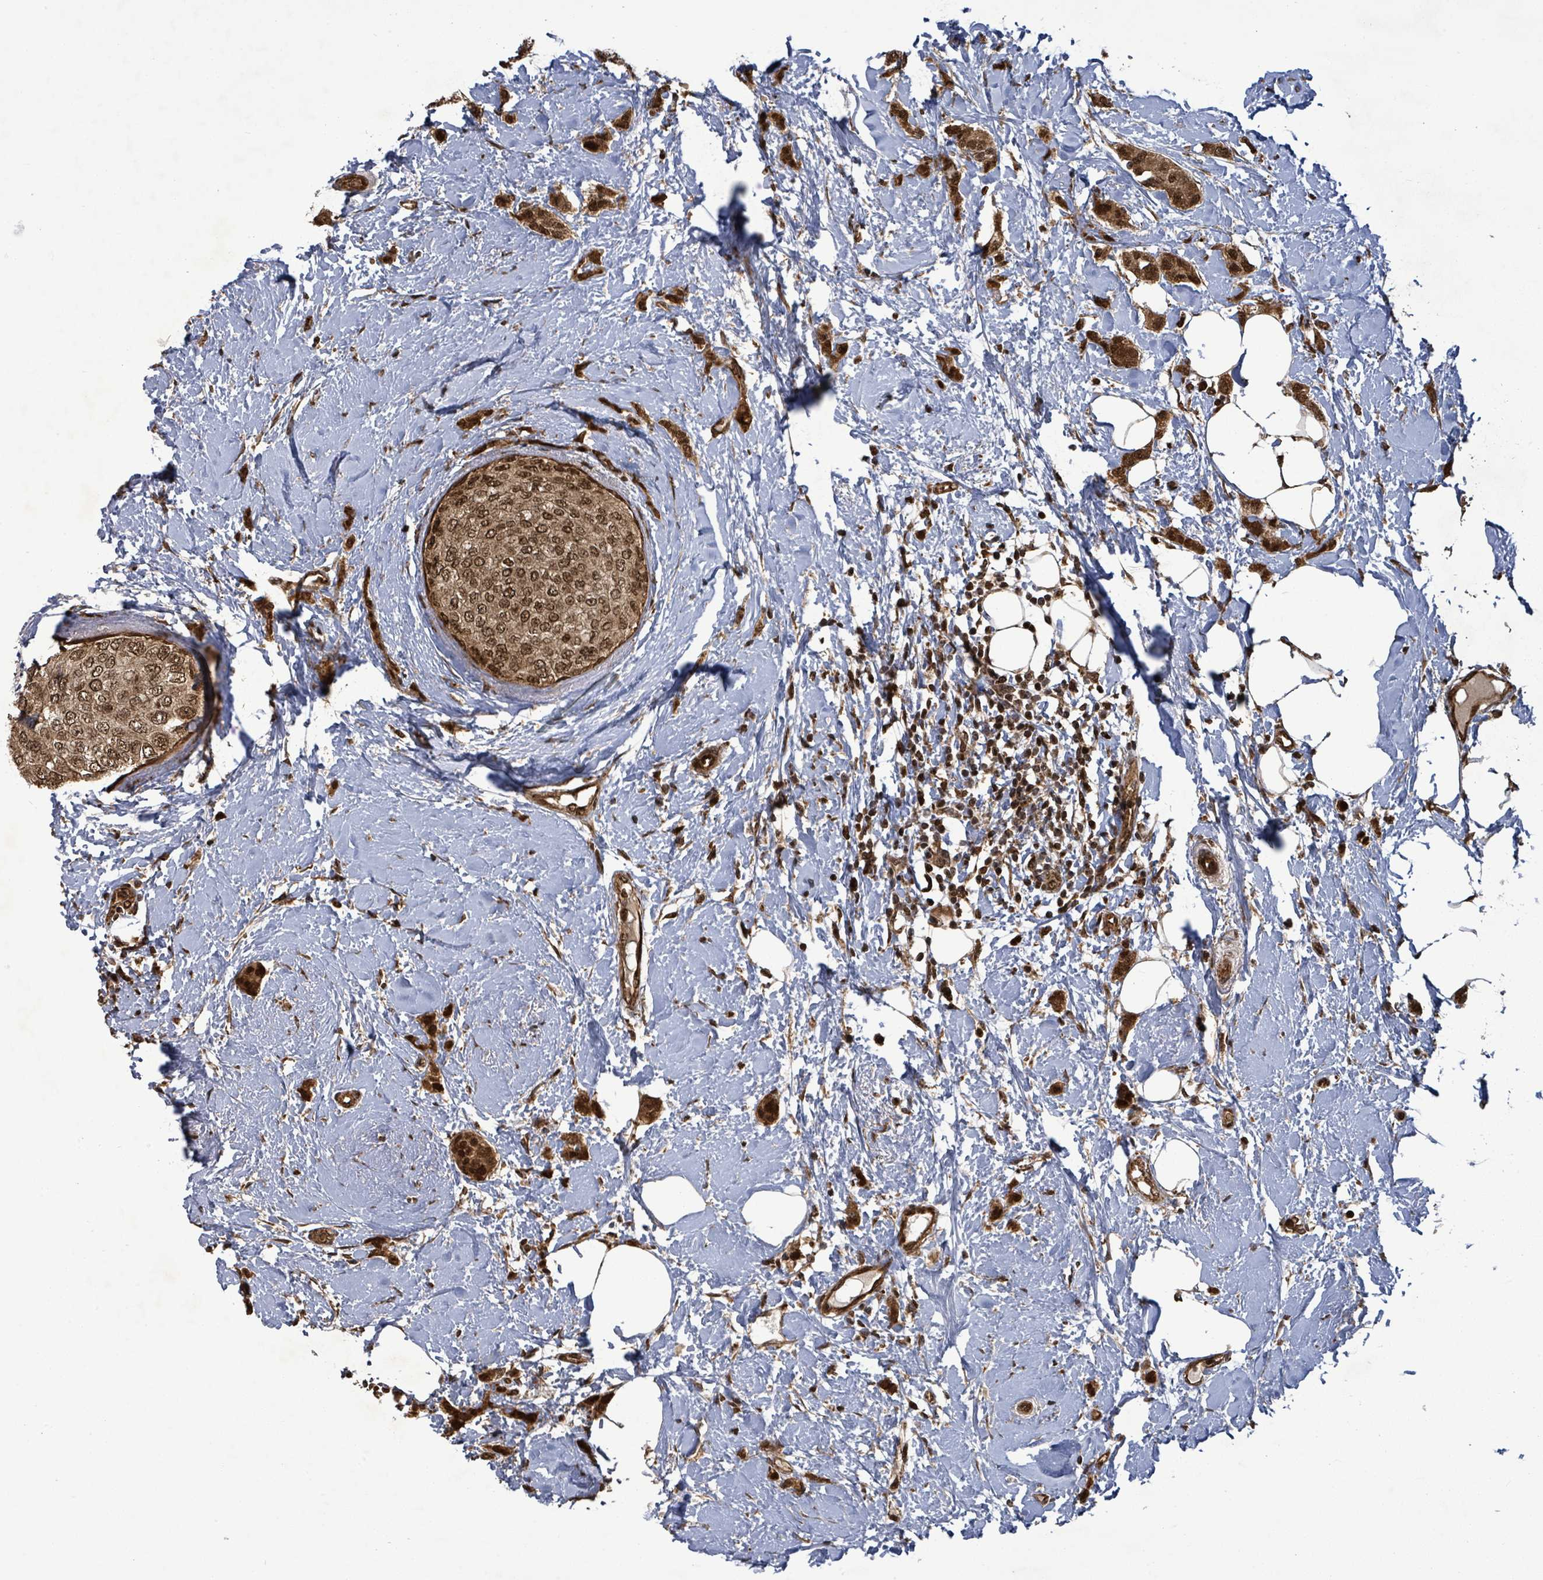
{"staining": {"intensity": "moderate", "quantity": ">75%", "location": "cytoplasmic/membranous,nuclear"}, "tissue": "breast cancer", "cell_type": "Tumor cells", "image_type": "cancer", "snomed": [{"axis": "morphology", "description": "Duct carcinoma"}, {"axis": "topography", "description": "Breast"}], "caption": "Invasive ductal carcinoma (breast) tissue reveals moderate cytoplasmic/membranous and nuclear staining in about >75% of tumor cells, visualized by immunohistochemistry. The staining was performed using DAB, with brown indicating positive protein expression. Nuclei are stained blue with hematoxylin.", "gene": "PATZ1", "patient": {"sex": "female", "age": 72}}